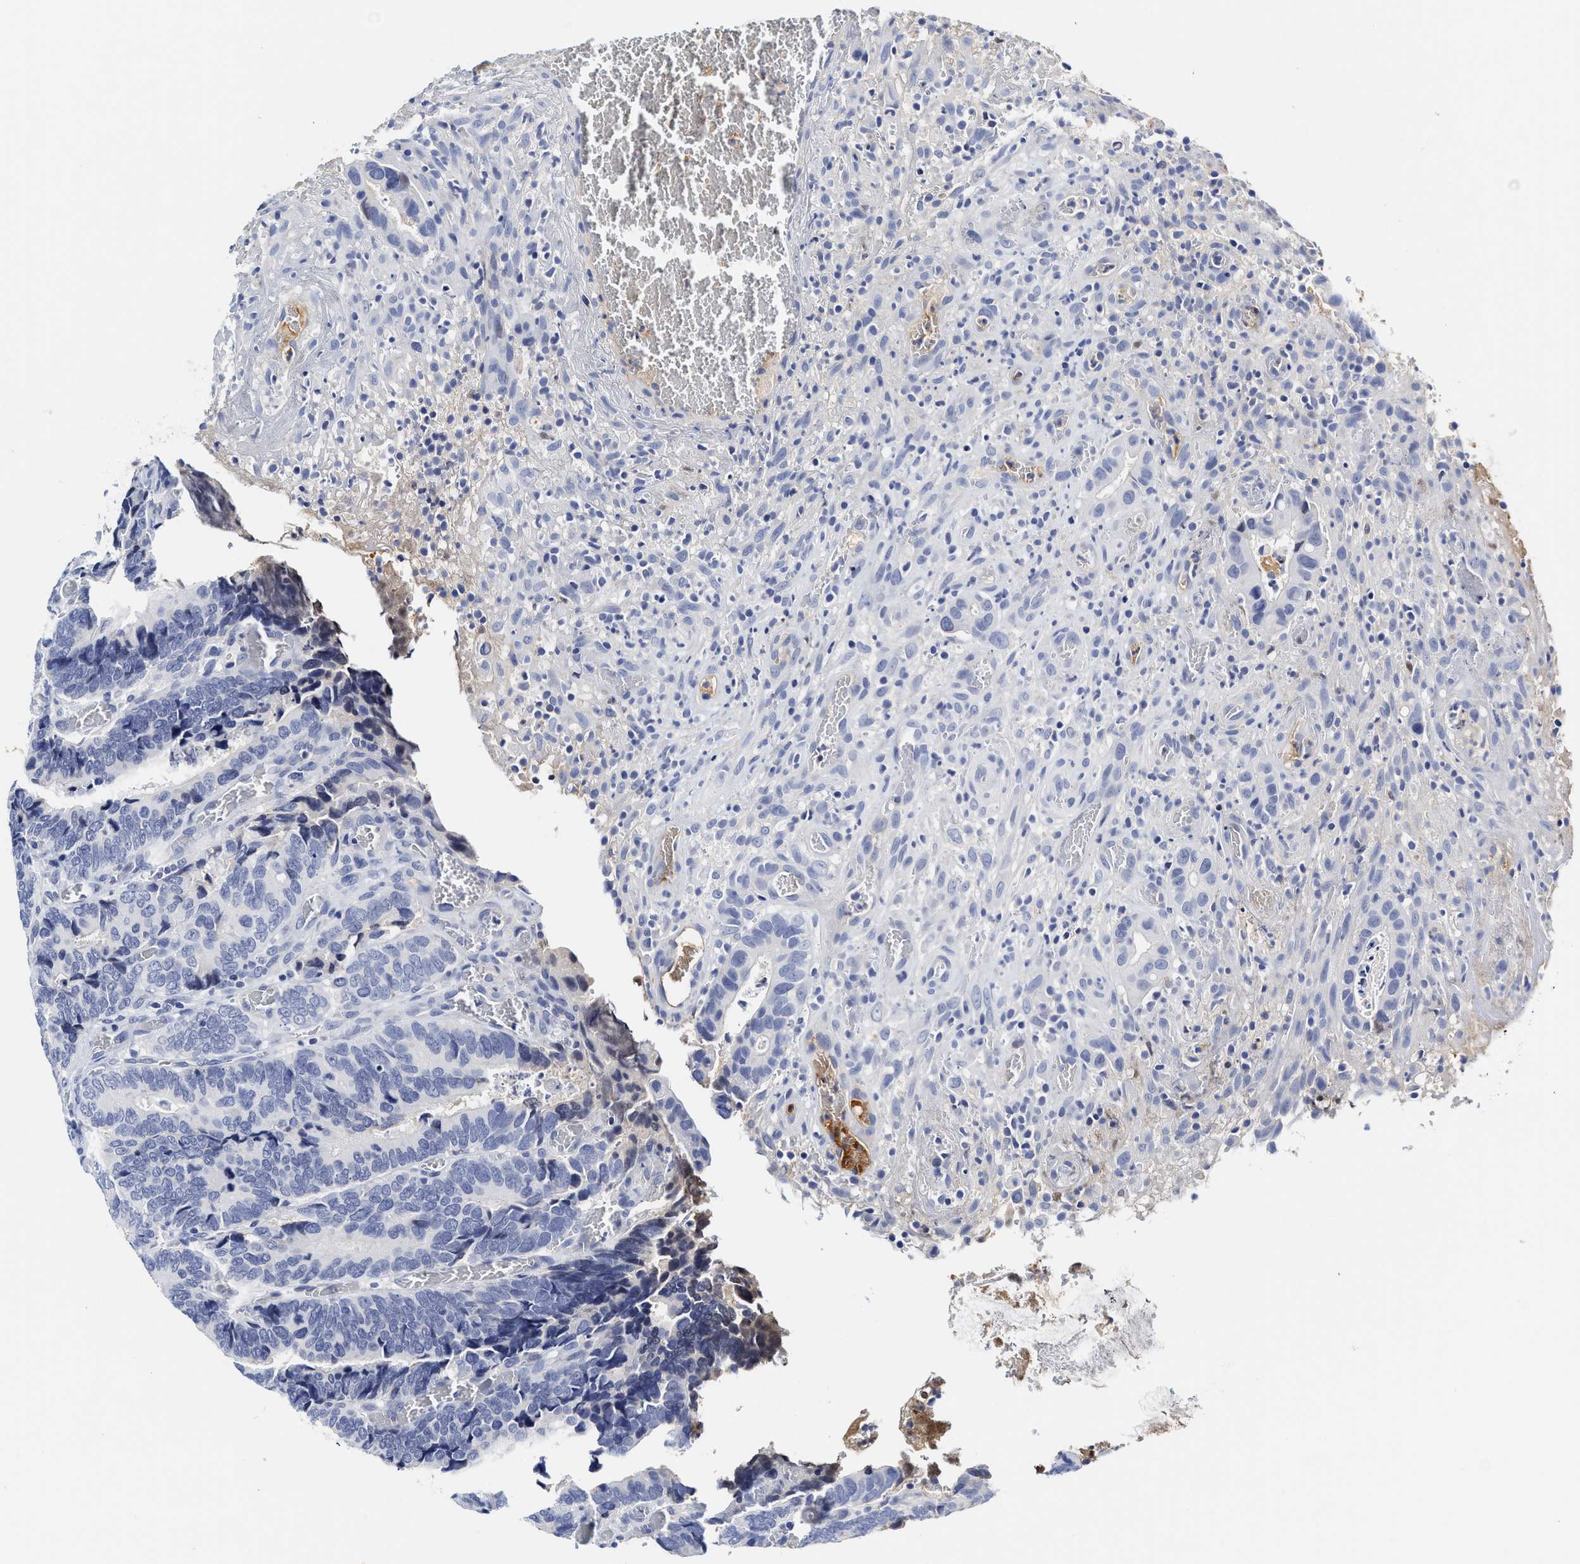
{"staining": {"intensity": "negative", "quantity": "none", "location": "none"}, "tissue": "colorectal cancer", "cell_type": "Tumor cells", "image_type": "cancer", "snomed": [{"axis": "morphology", "description": "Adenocarcinoma, NOS"}, {"axis": "topography", "description": "Colon"}], "caption": "Immunohistochemistry (IHC) histopathology image of colorectal cancer stained for a protein (brown), which shows no positivity in tumor cells.", "gene": "C2", "patient": {"sex": "male", "age": 72}}